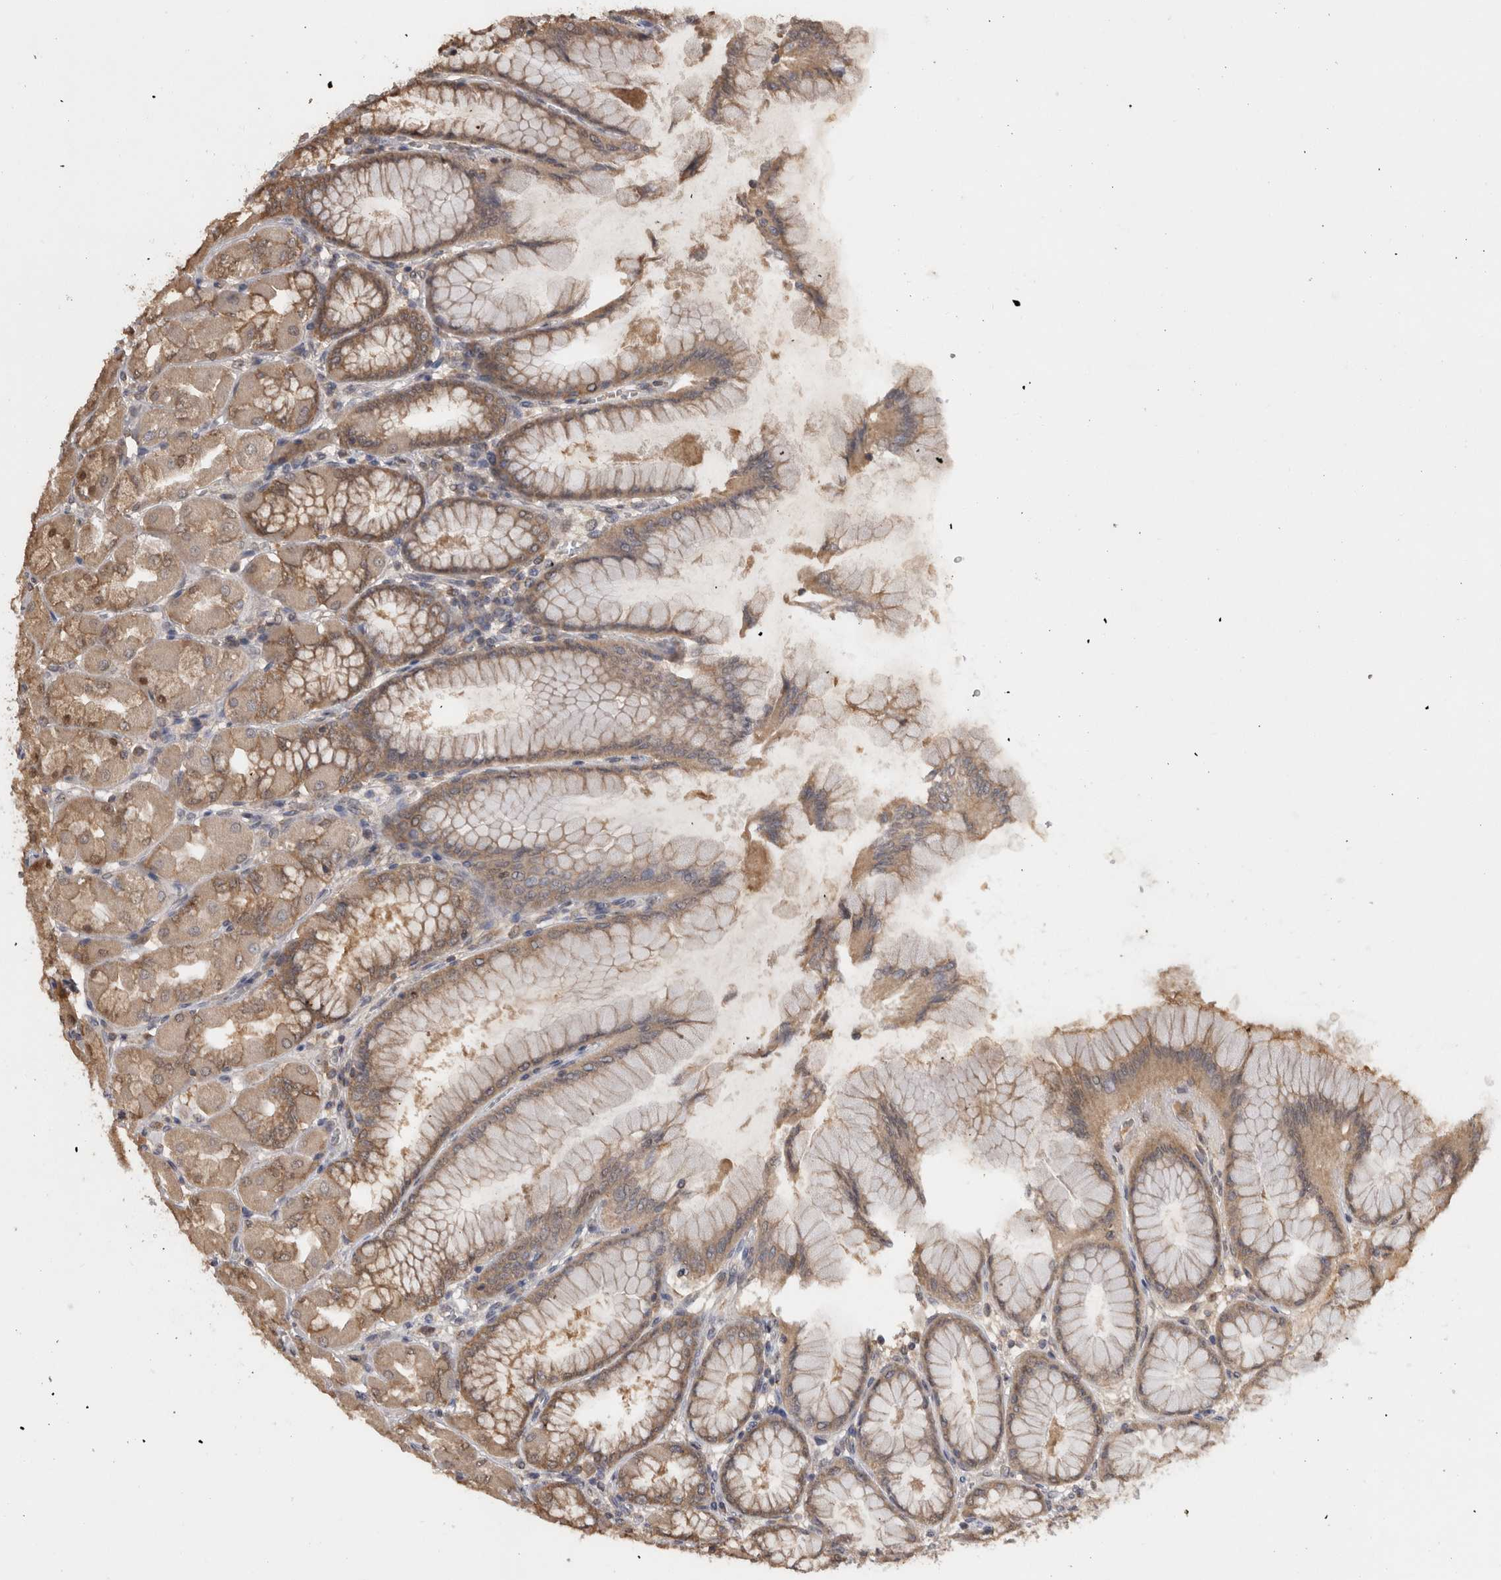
{"staining": {"intensity": "moderate", "quantity": ">75%", "location": "cytoplasmic/membranous,nuclear"}, "tissue": "stomach", "cell_type": "Glandular cells", "image_type": "normal", "snomed": [{"axis": "morphology", "description": "Normal tissue, NOS"}, {"axis": "topography", "description": "Stomach, upper"}], "caption": "A micrograph showing moderate cytoplasmic/membranous,nuclear positivity in about >75% of glandular cells in unremarkable stomach, as visualized by brown immunohistochemical staining.", "gene": "PREP", "patient": {"sex": "female", "age": 56}}